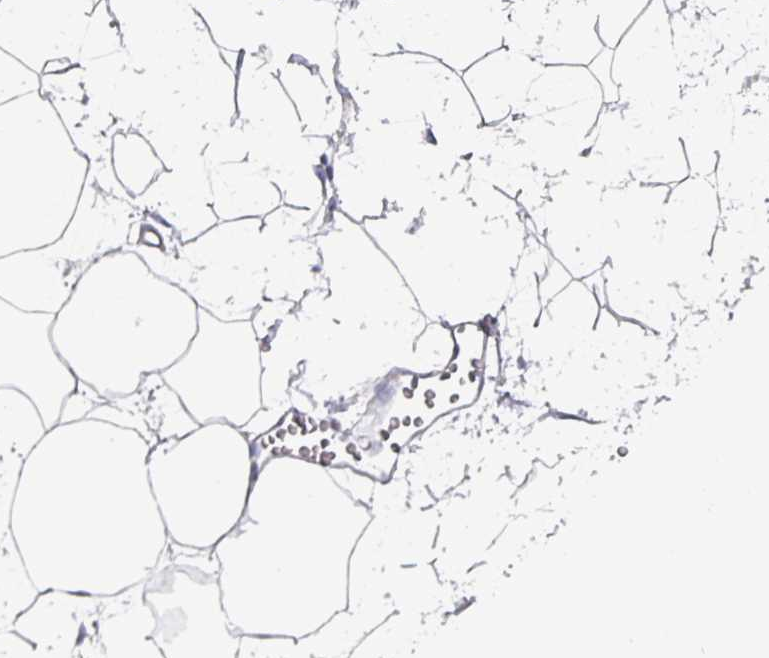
{"staining": {"intensity": "negative", "quantity": "none", "location": "none"}, "tissue": "adipose tissue", "cell_type": "Adipocytes", "image_type": "normal", "snomed": [{"axis": "morphology", "description": "Normal tissue, NOS"}, {"axis": "topography", "description": "Prostate"}, {"axis": "topography", "description": "Peripheral nerve tissue"}], "caption": "Immunohistochemical staining of benign adipose tissue demonstrates no significant staining in adipocytes. (DAB (3,3'-diaminobenzidine) IHC visualized using brightfield microscopy, high magnification).", "gene": "ZNF816", "patient": {"sex": "male", "age": 55}}